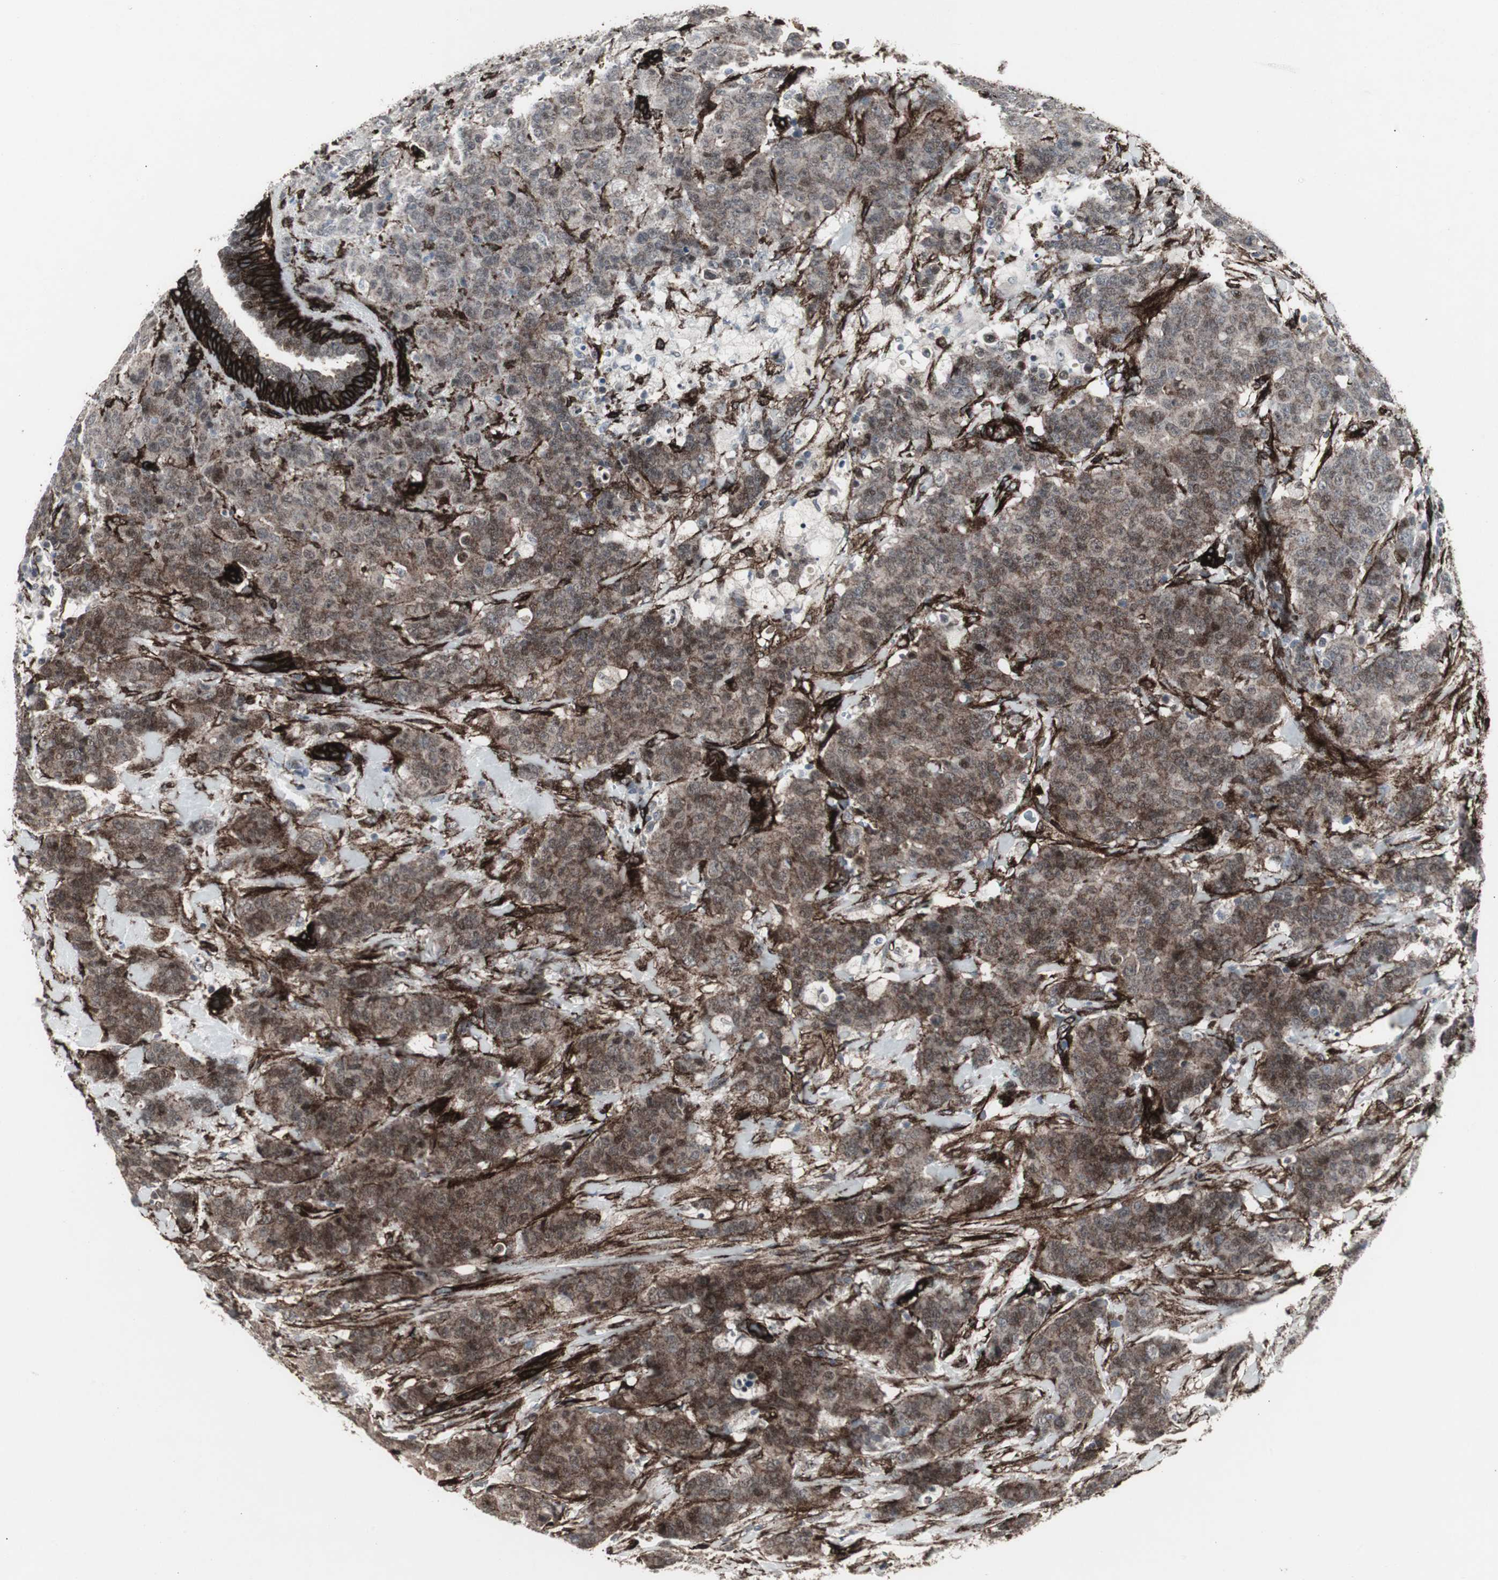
{"staining": {"intensity": "moderate", "quantity": "25%-75%", "location": "cytoplasmic/membranous"}, "tissue": "breast cancer", "cell_type": "Tumor cells", "image_type": "cancer", "snomed": [{"axis": "morphology", "description": "Duct carcinoma"}, {"axis": "topography", "description": "Breast"}], "caption": "Protein expression by IHC demonstrates moderate cytoplasmic/membranous expression in approximately 25%-75% of tumor cells in breast cancer.", "gene": "PDGFA", "patient": {"sex": "female", "age": 40}}